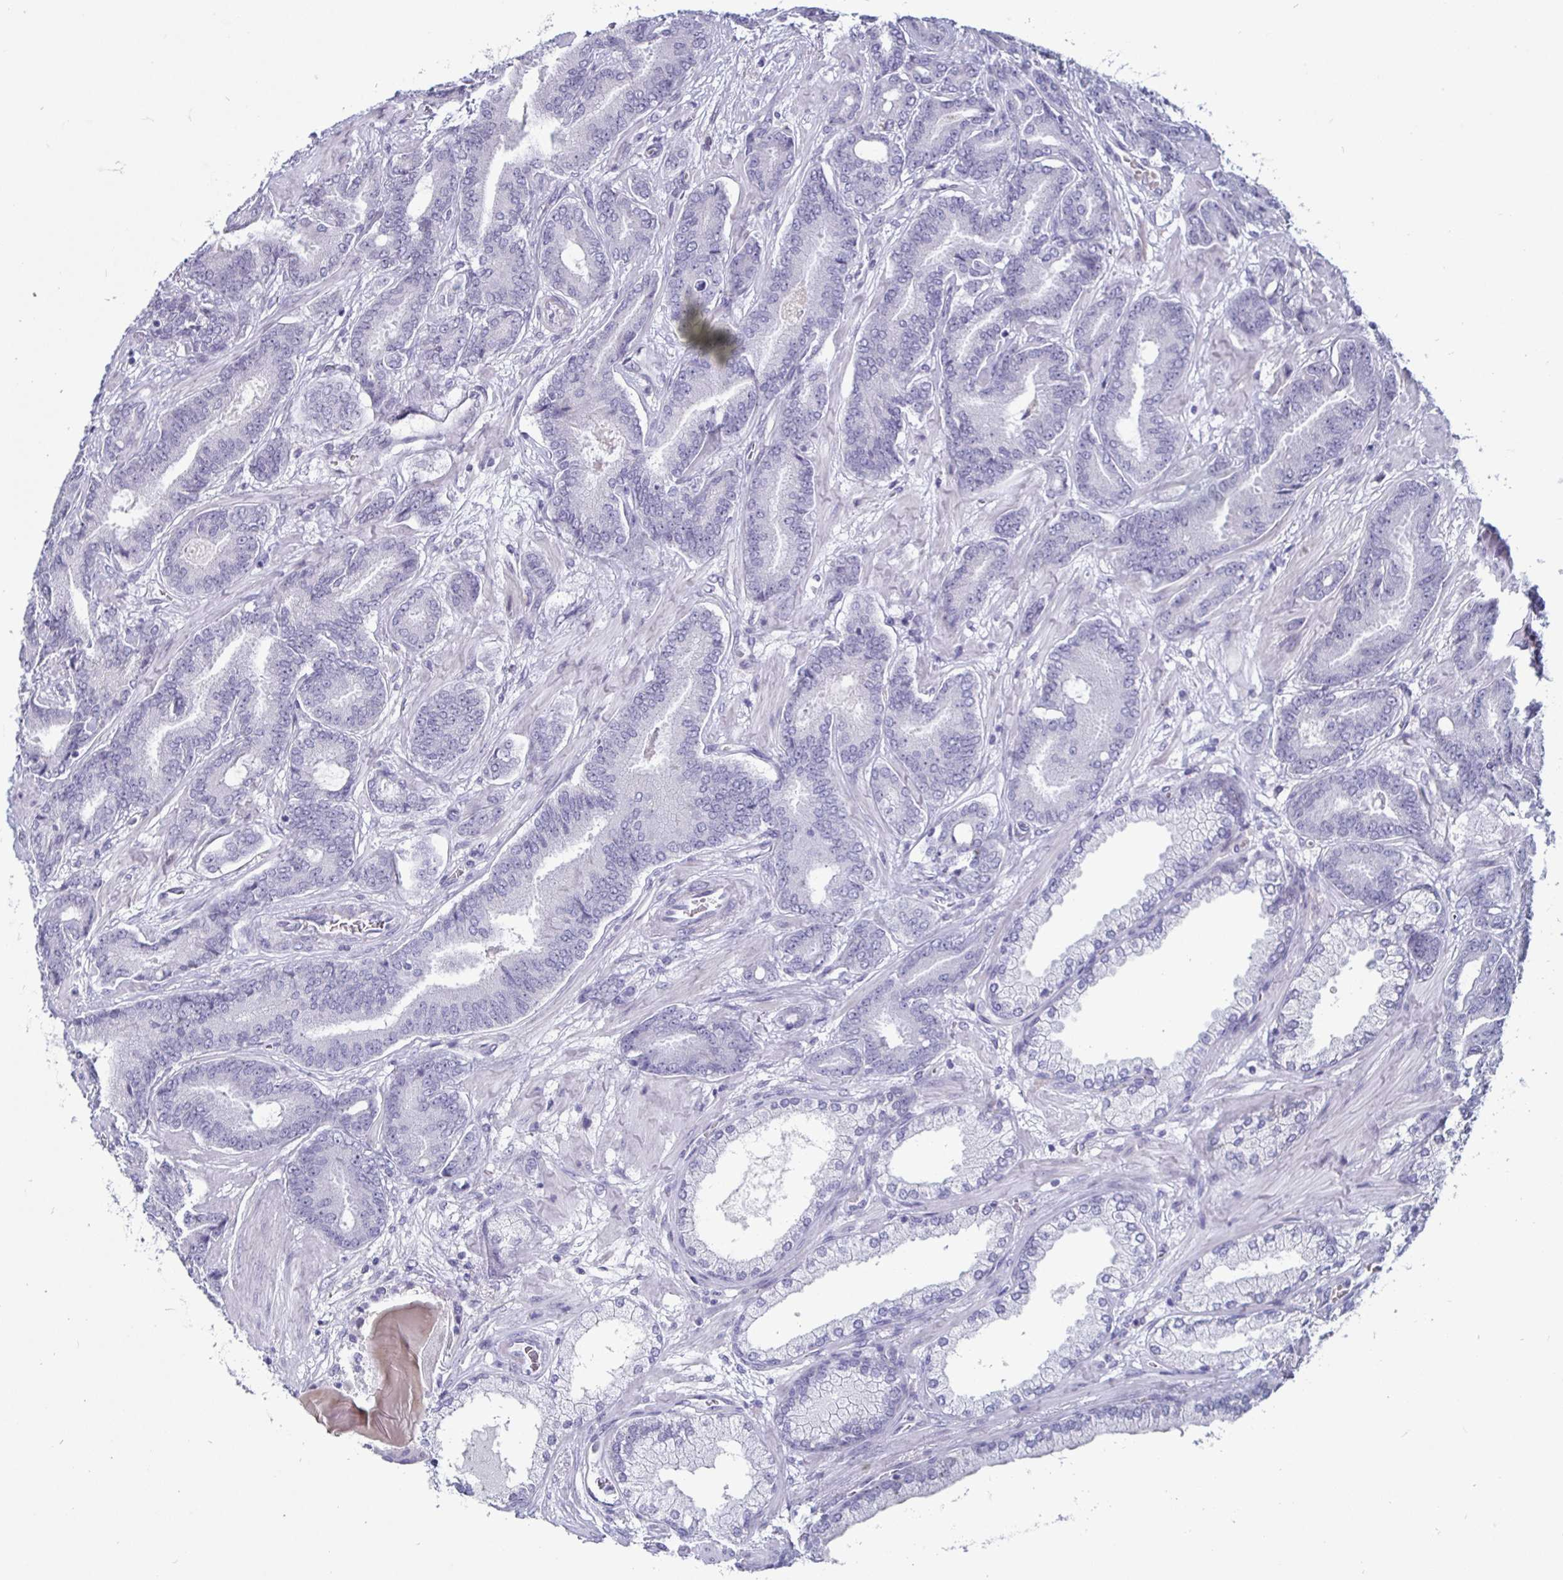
{"staining": {"intensity": "negative", "quantity": "none", "location": "none"}, "tissue": "prostate cancer", "cell_type": "Tumor cells", "image_type": "cancer", "snomed": [{"axis": "morphology", "description": "Adenocarcinoma, High grade"}, {"axis": "topography", "description": "Prostate"}], "caption": "Immunohistochemical staining of prostate cancer (adenocarcinoma (high-grade)) shows no significant staining in tumor cells.", "gene": "OOSP2", "patient": {"sex": "male", "age": 62}}